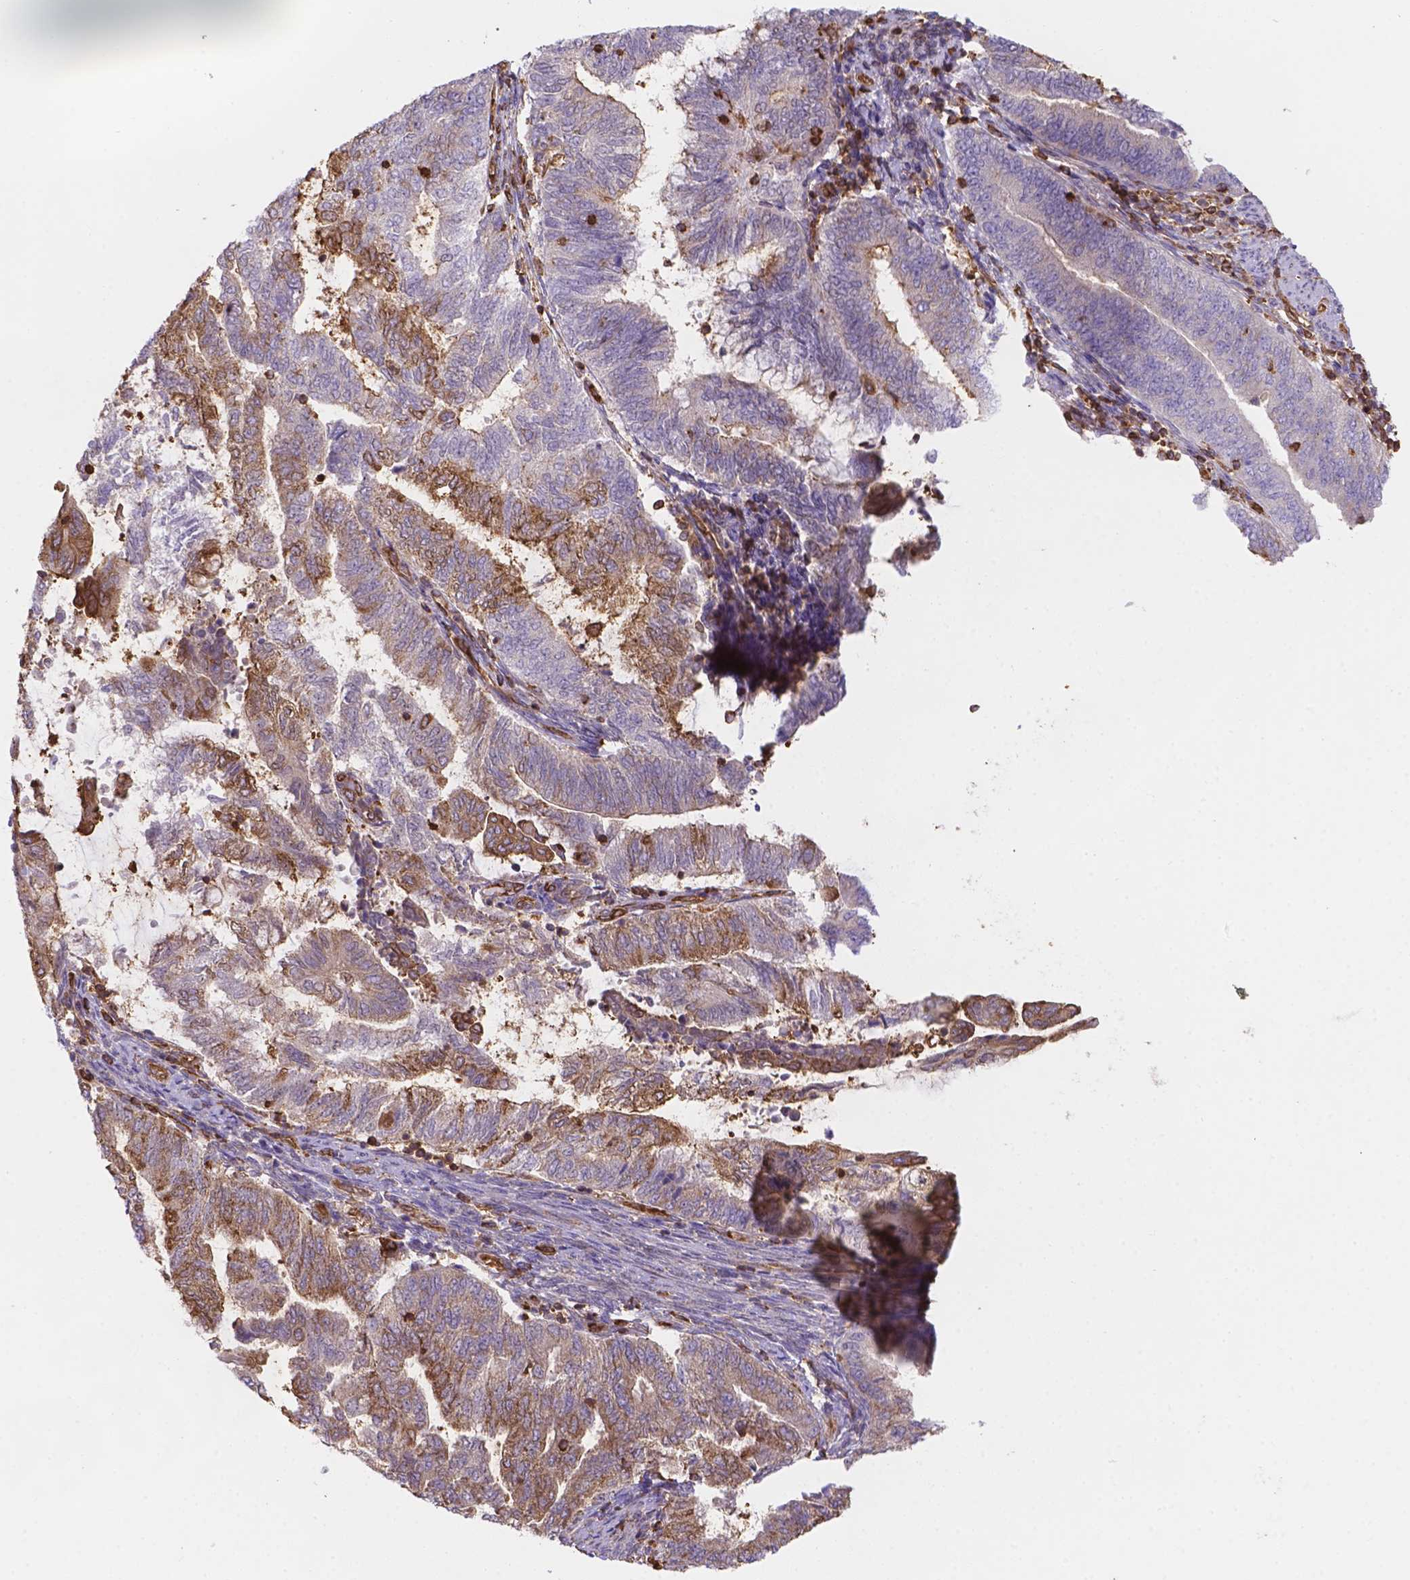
{"staining": {"intensity": "moderate", "quantity": "<25%", "location": "cytoplasmic/membranous"}, "tissue": "endometrial cancer", "cell_type": "Tumor cells", "image_type": "cancer", "snomed": [{"axis": "morphology", "description": "Adenocarcinoma, NOS"}, {"axis": "topography", "description": "Endometrium"}], "caption": "An immunohistochemistry (IHC) photomicrograph of neoplastic tissue is shown. Protein staining in brown shows moderate cytoplasmic/membranous positivity in endometrial adenocarcinoma within tumor cells.", "gene": "DMWD", "patient": {"sex": "female", "age": 65}}